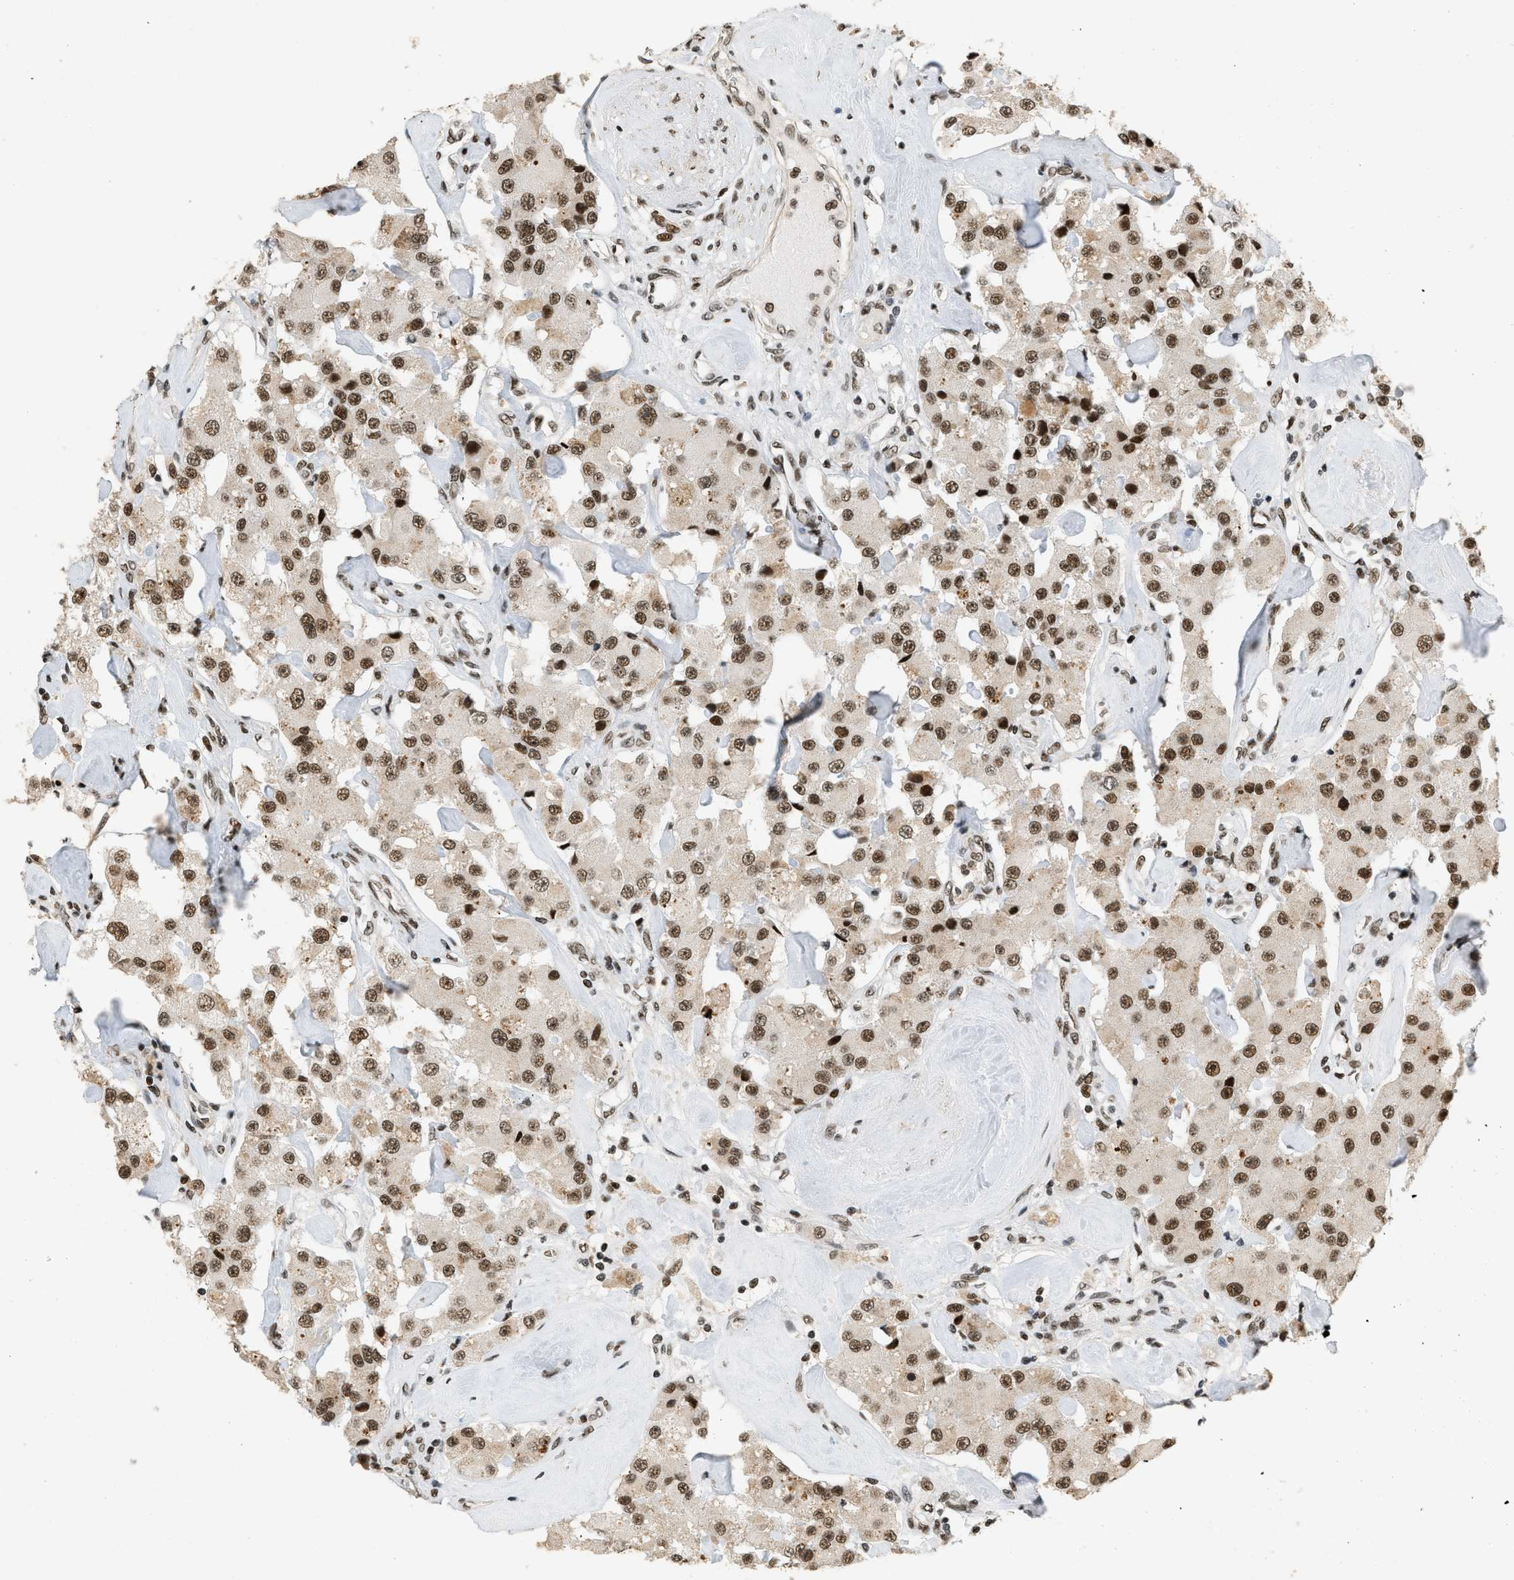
{"staining": {"intensity": "strong", "quantity": ">75%", "location": "nuclear"}, "tissue": "carcinoid", "cell_type": "Tumor cells", "image_type": "cancer", "snomed": [{"axis": "morphology", "description": "Carcinoid, malignant, NOS"}, {"axis": "topography", "description": "Pancreas"}], "caption": "Carcinoid stained with IHC demonstrates strong nuclear staining in approximately >75% of tumor cells. The protein of interest is stained brown, and the nuclei are stained in blue (DAB IHC with brightfield microscopy, high magnification).", "gene": "SMARCB1", "patient": {"sex": "male", "age": 41}}